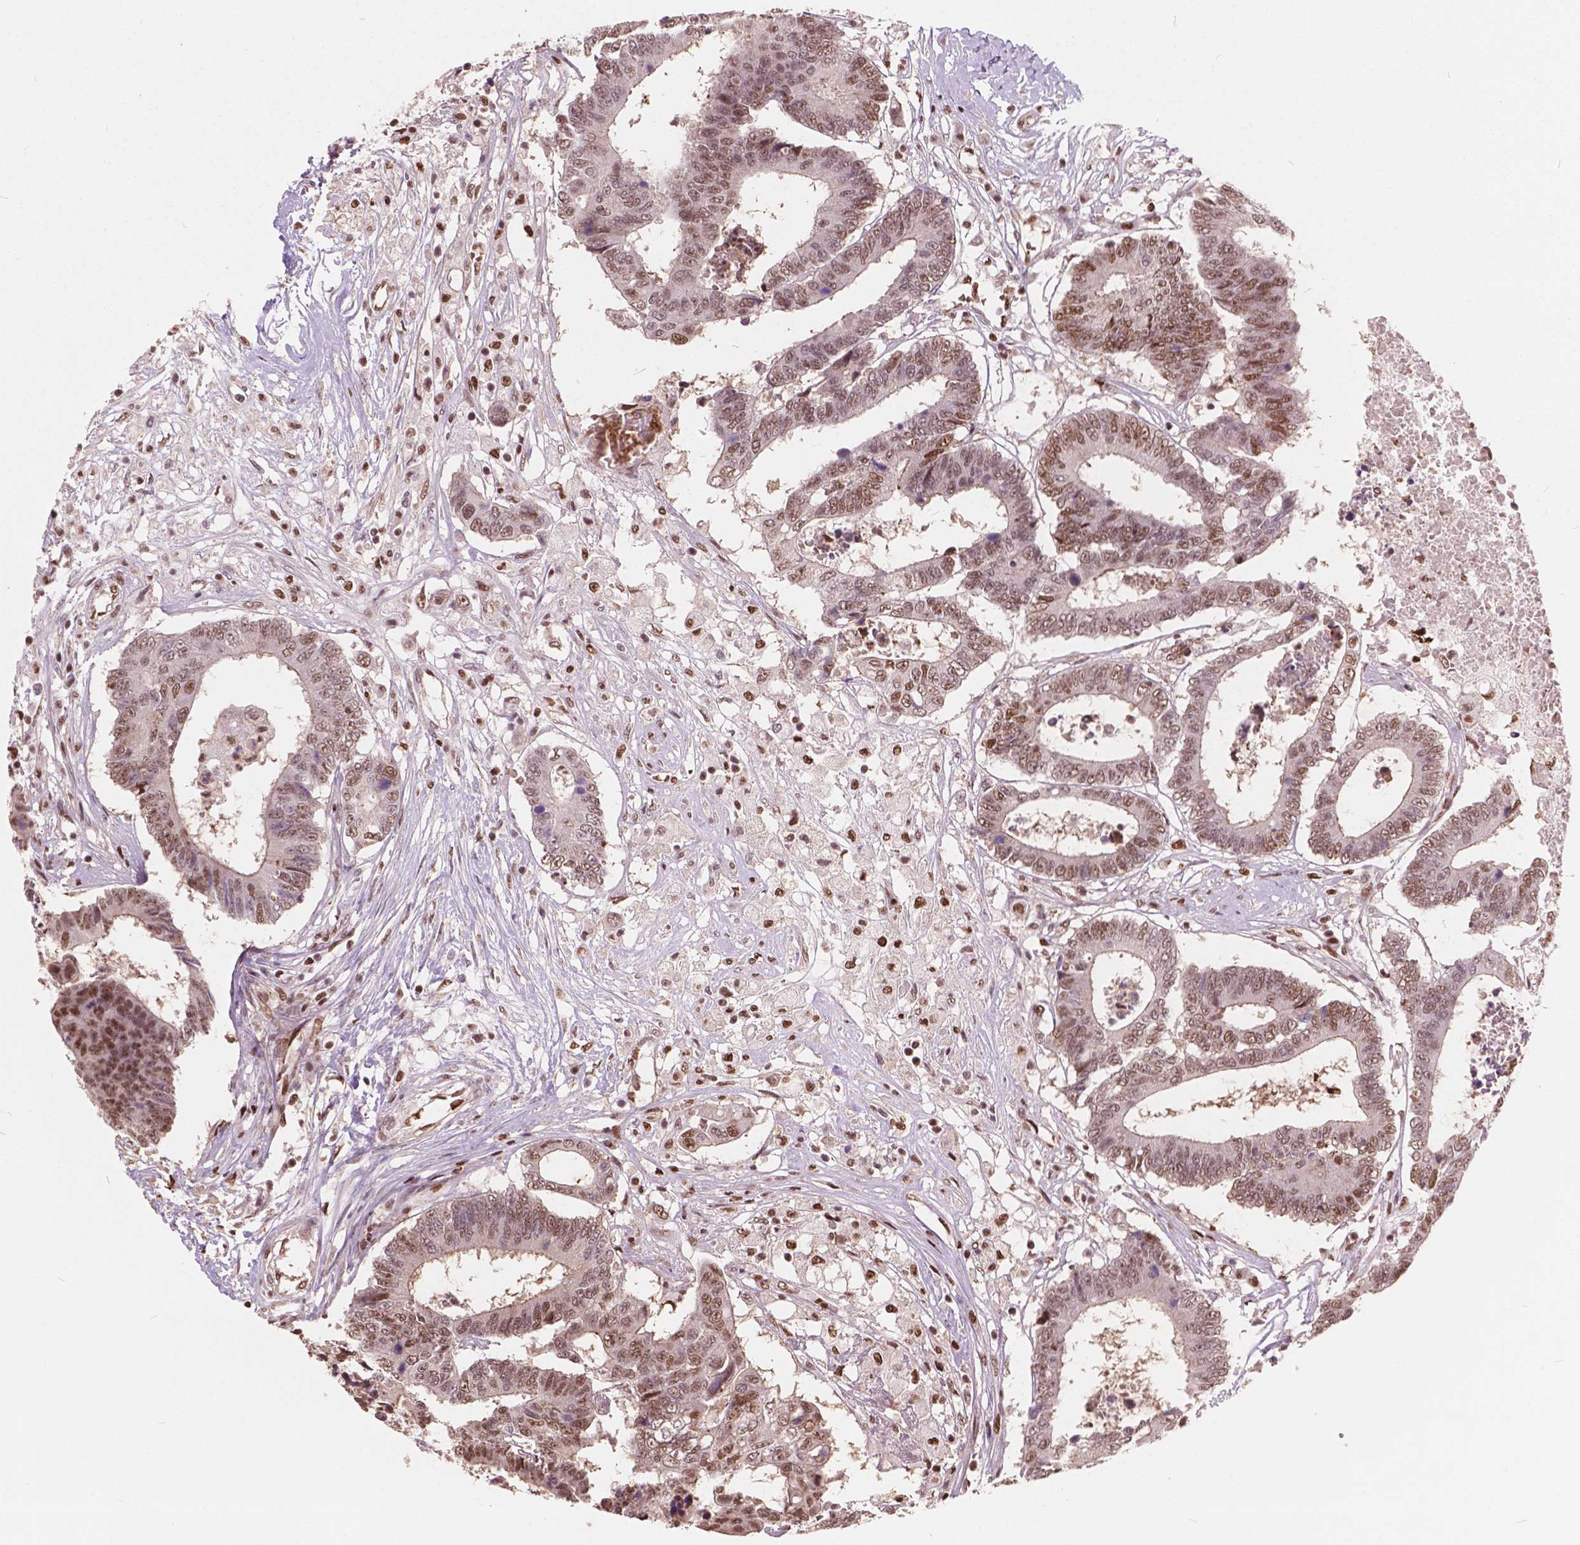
{"staining": {"intensity": "moderate", "quantity": ">75%", "location": "cytoplasmic/membranous,nuclear"}, "tissue": "colorectal cancer", "cell_type": "Tumor cells", "image_type": "cancer", "snomed": [{"axis": "morphology", "description": "Adenocarcinoma, NOS"}, {"axis": "topography", "description": "Colon"}], "caption": "An image of human adenocarcinoma (colorectal) stained for a protein exhibits moderate cytoplasmic/membranous and nuclear brown staining in tumor cells.", "gene": "ANP32B", "patient": {"sex": "female", "age": 48}}